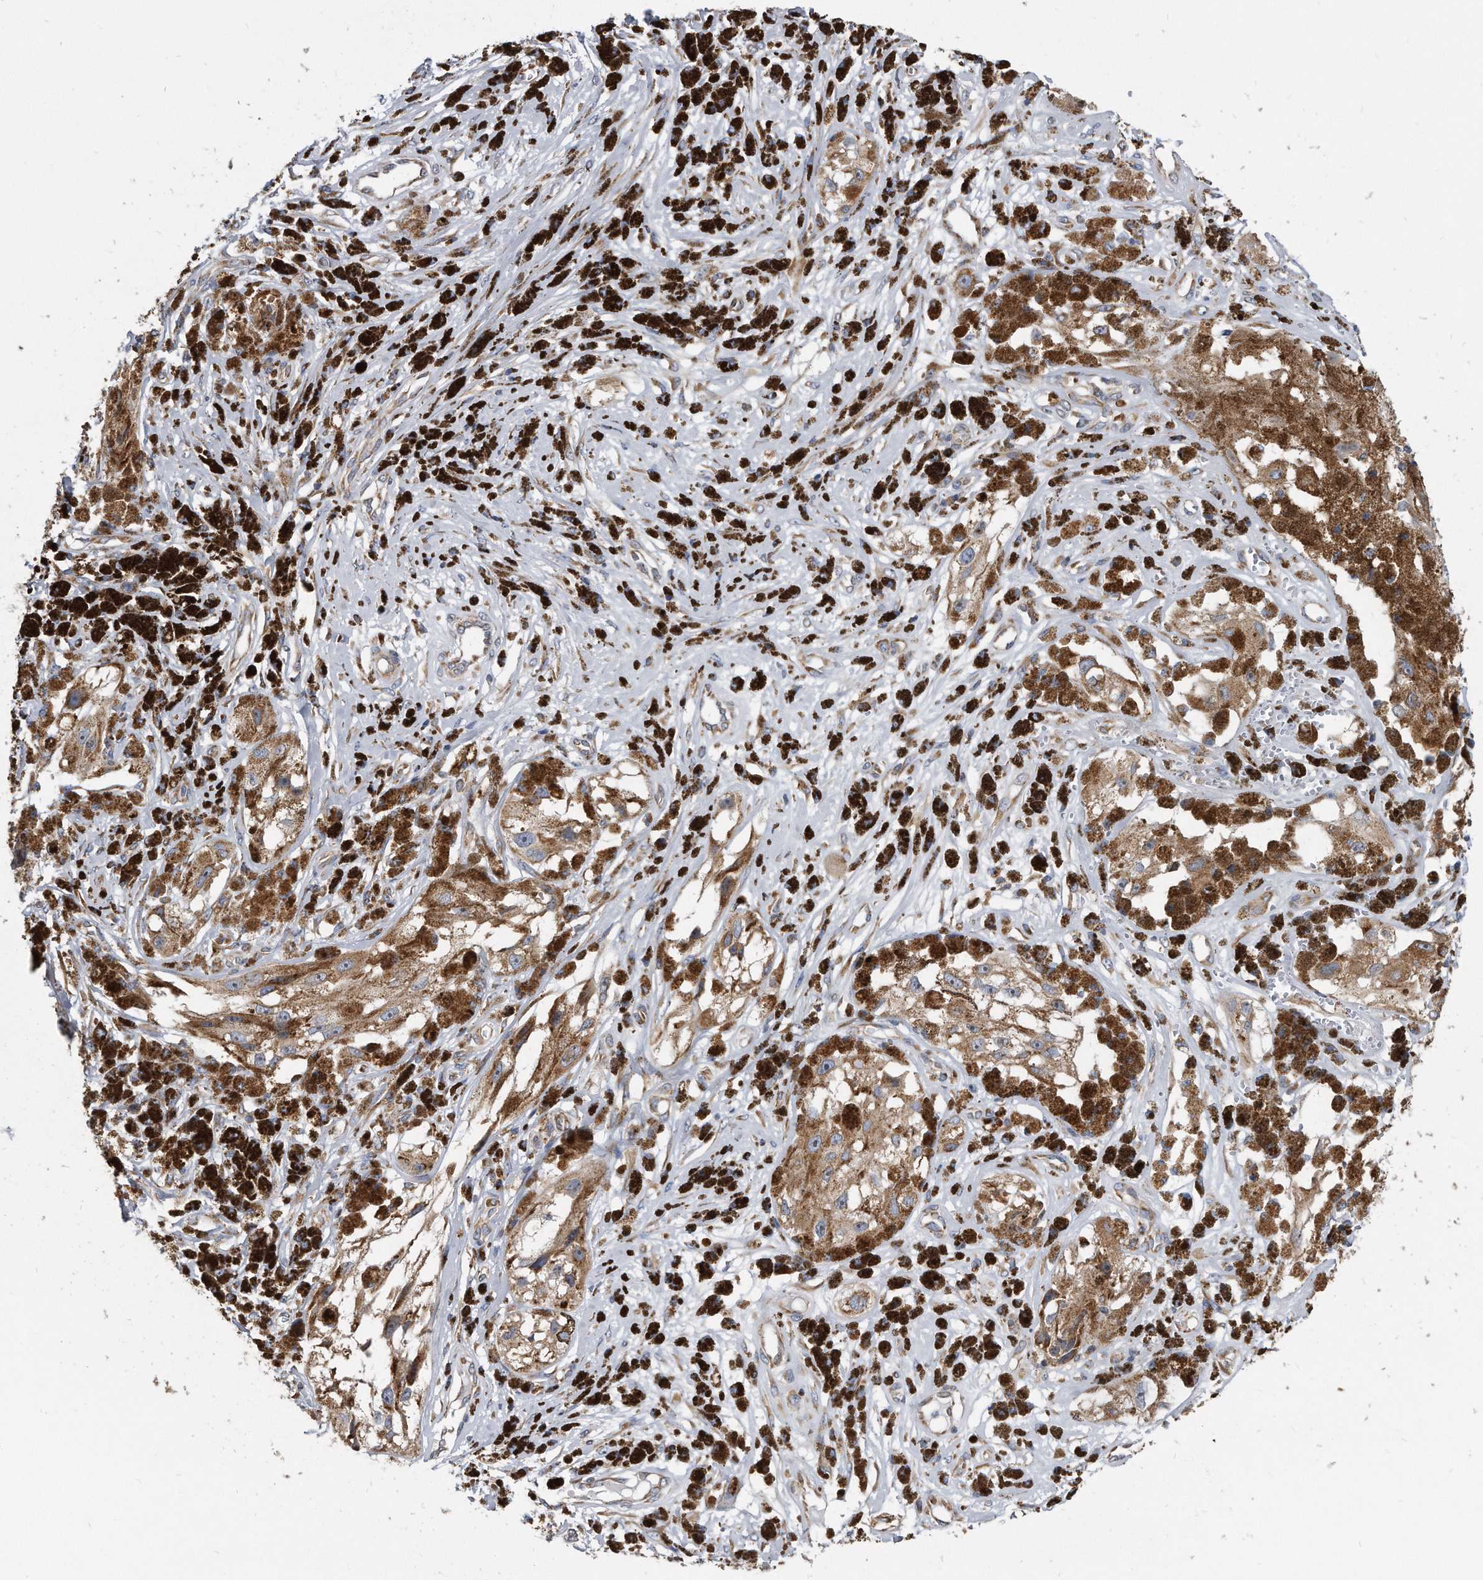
{"staining": {"intensity": "moderate", "quantity": ">75%", "location": "cytoplasmic/membranous"}, "tissue": "melanoma", "cell_type": "Tumor cells", "image_type": "cancer", "snomed": [{"axis": "morphology", "description": "Malignant melanoma, NOS"}, {"axis": "topography", "description": "Skin"}], "caption": "High-magnification brightfield microscopy of melanoma stained with DAB (brown) and counterstained with hematoxylin (blue). tumor cells exhibit moderate cytoplasmic/membranous staining is appreciated in approximately>75% of cells.", "gene": "CCDC47", "patient": {"sex": "male", "age": 88}}